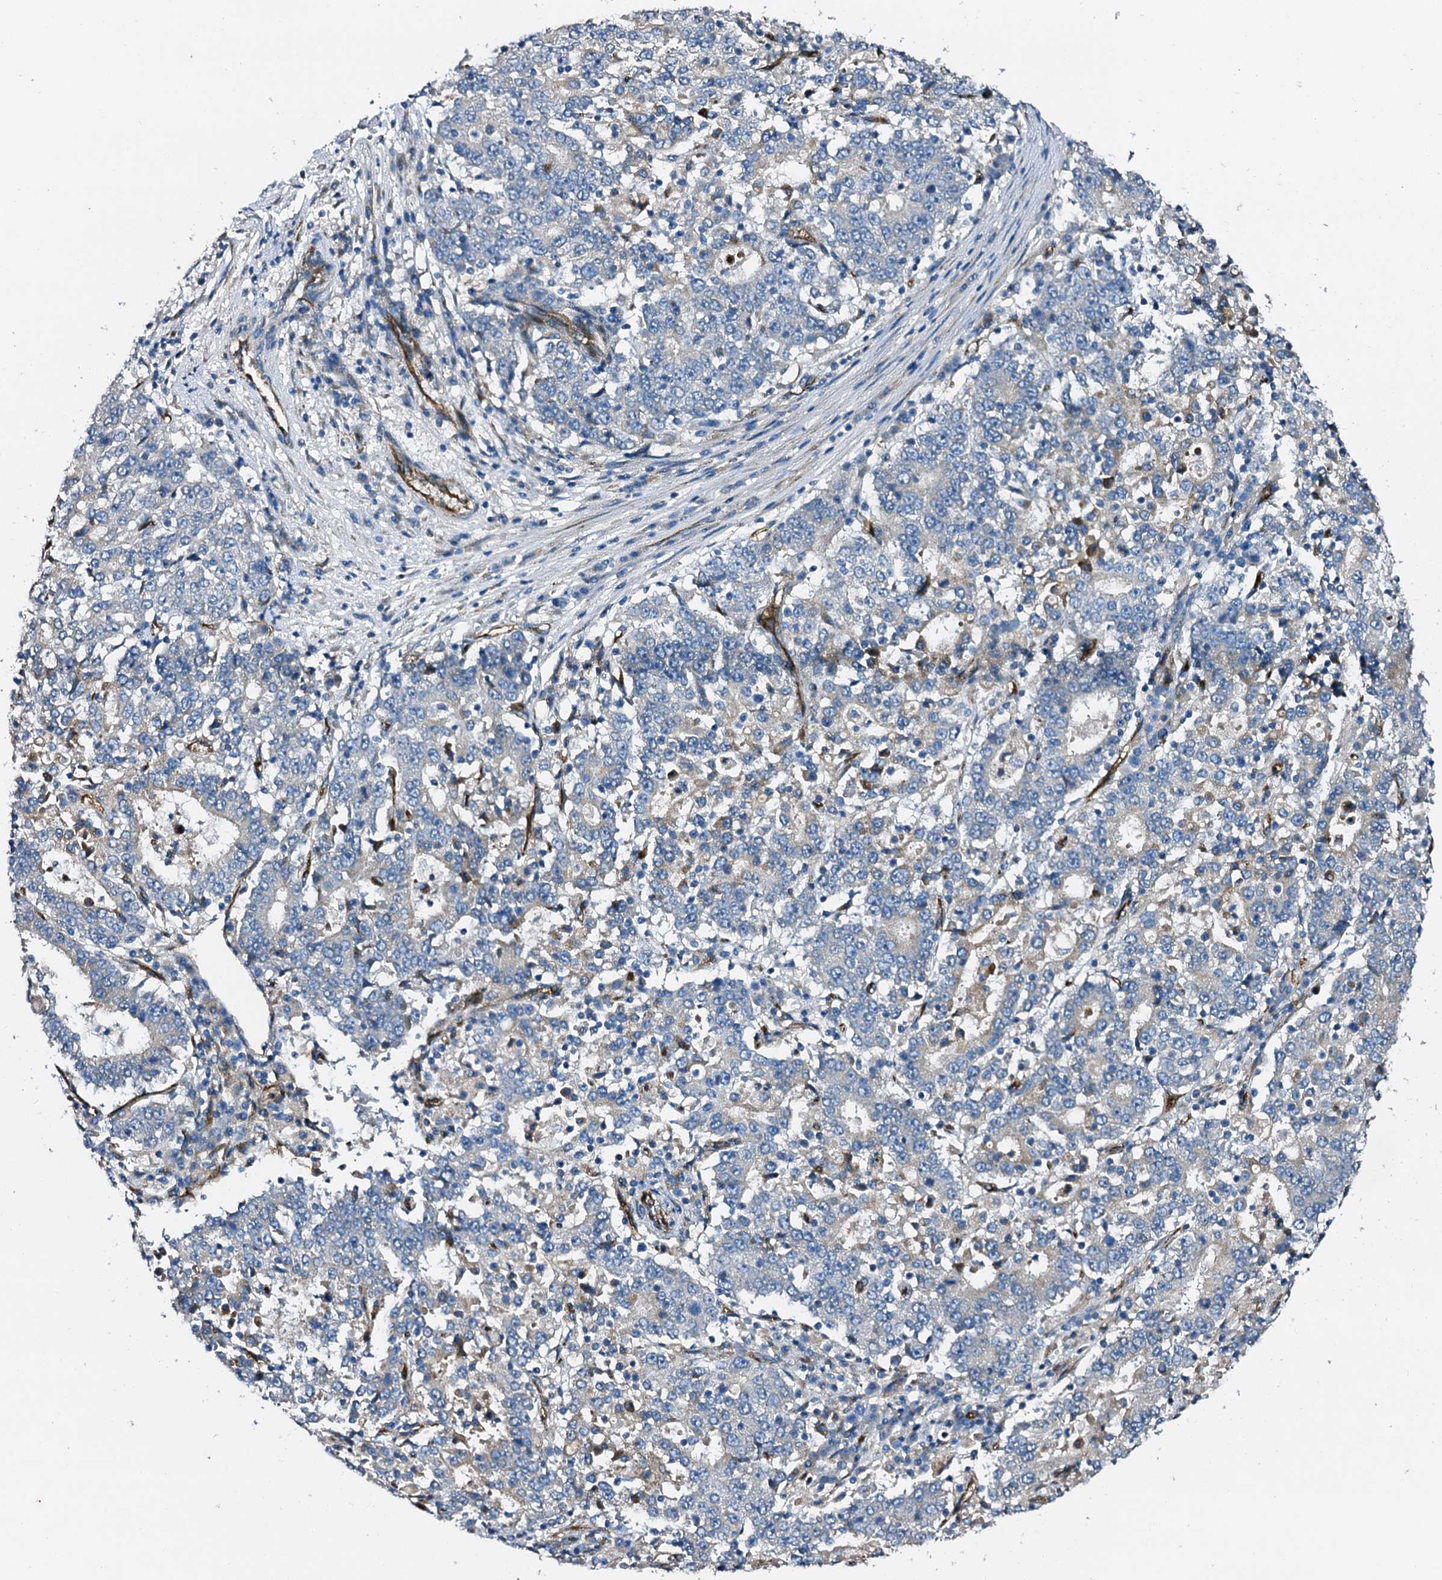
{"staining": {"intensity": "negative", "quantity": "none", "location": "none"}, "tissue": "stomach cancer", "cell_type": "Tumor cells", "image_type": "cancer", "snomed": [{"axis": "morphology", "description": "Adenocarcinoma, NOS"}, {"axis": "topography", "description": "Stomach"}], "caption": "Adenocarcinoma (stomach) was stained to show a protein in brown. There is no significant positivity in tumor cells. (DAB (3,3'-diaminobenzidine) immunohistochemistry (IHC), high magnification).", "gene": "DBX1", "patient": {"sex": "male", "age": 59}}